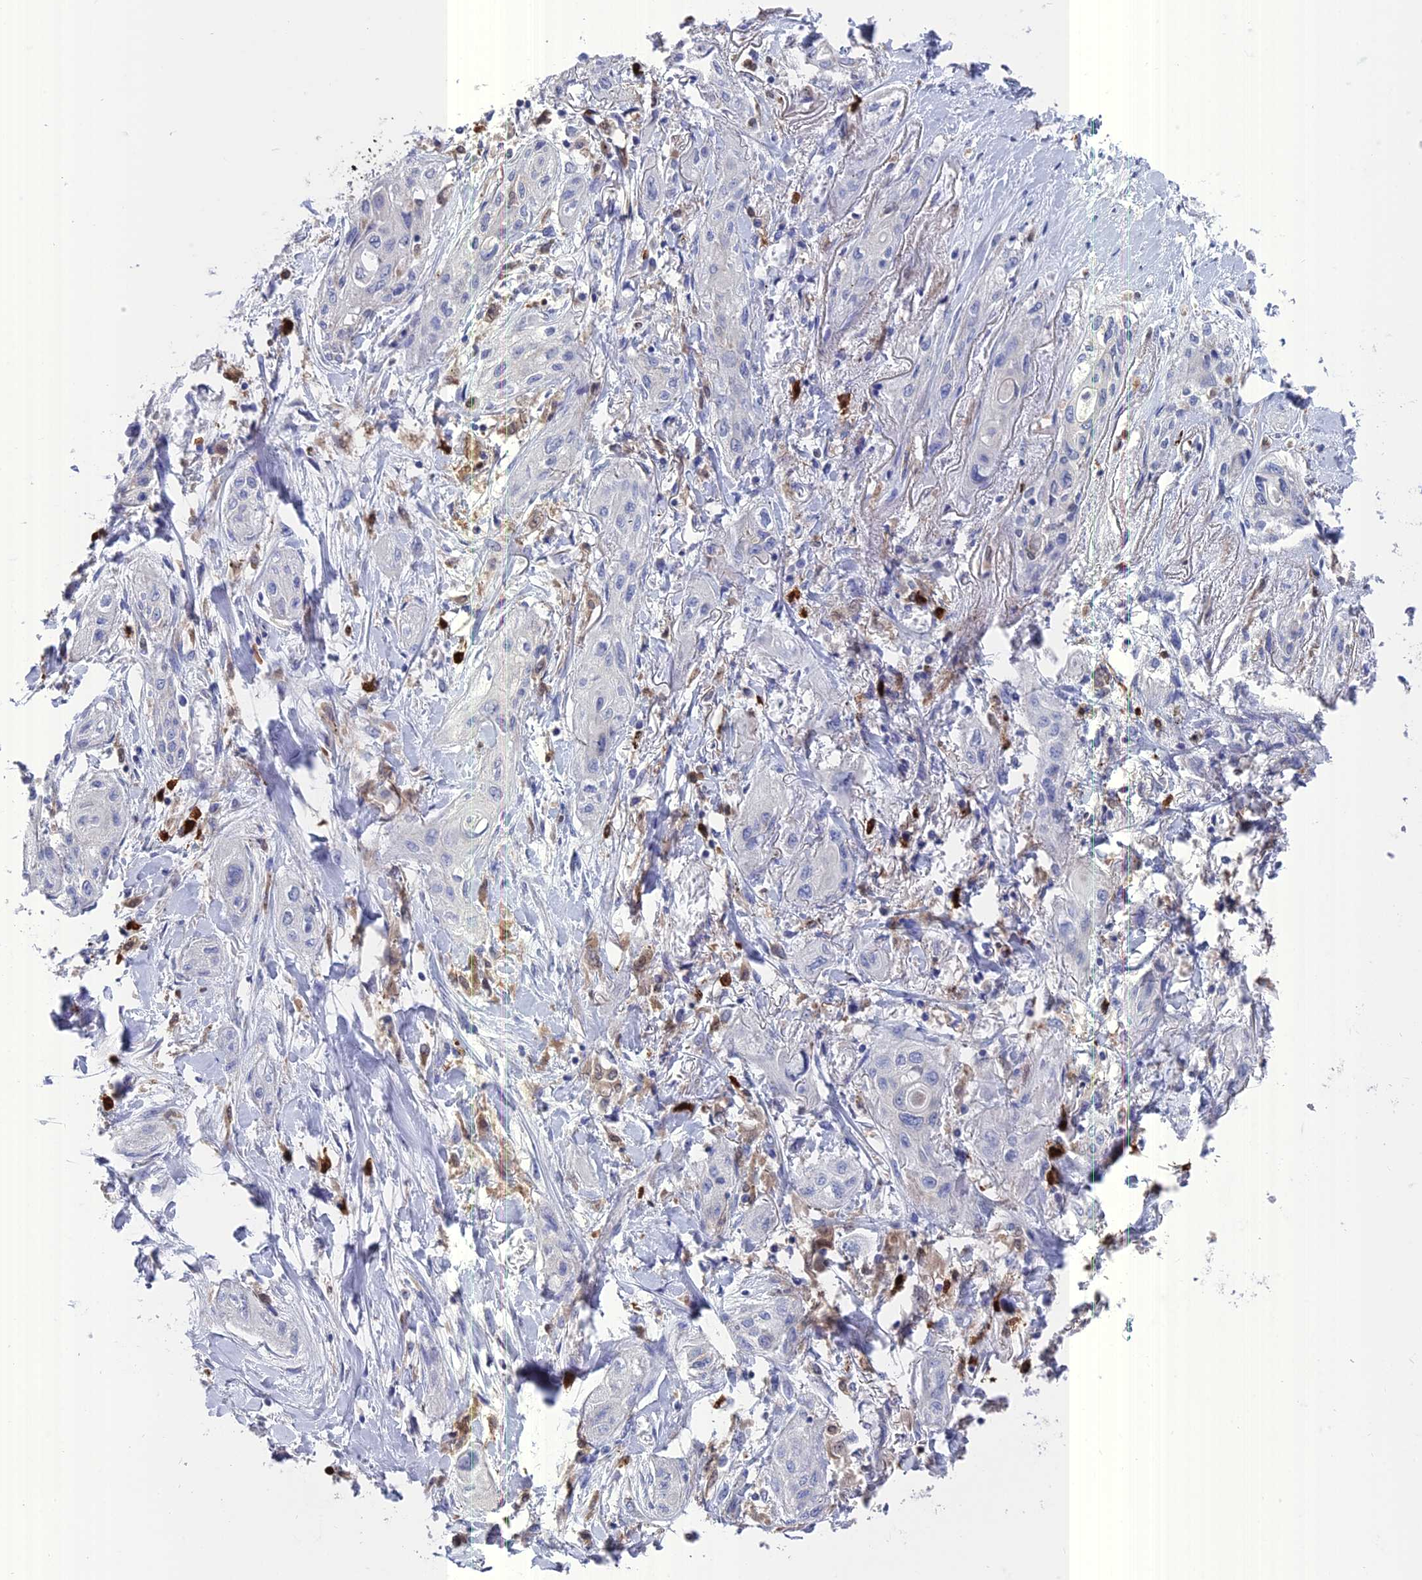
{"staining": {"intensity": "negative", "quantity": "none", "location": "none"}, "tissue": "lung cancer", "cell_type": "Tumor cells", "image_type": "cancer", "snomed": [{"axis": "morphology", "description": "Squamous cell carcinoma, NOS"}, {"axis": "topography", "description": "Lung"}], "caption": "This is a micrograph of IHC staining of lung cancer (squamous cell carcinoma), which shows no positivity in tumor cells.", "gene": "NCF4", "patient": {"sex": "female", "age": 47}}